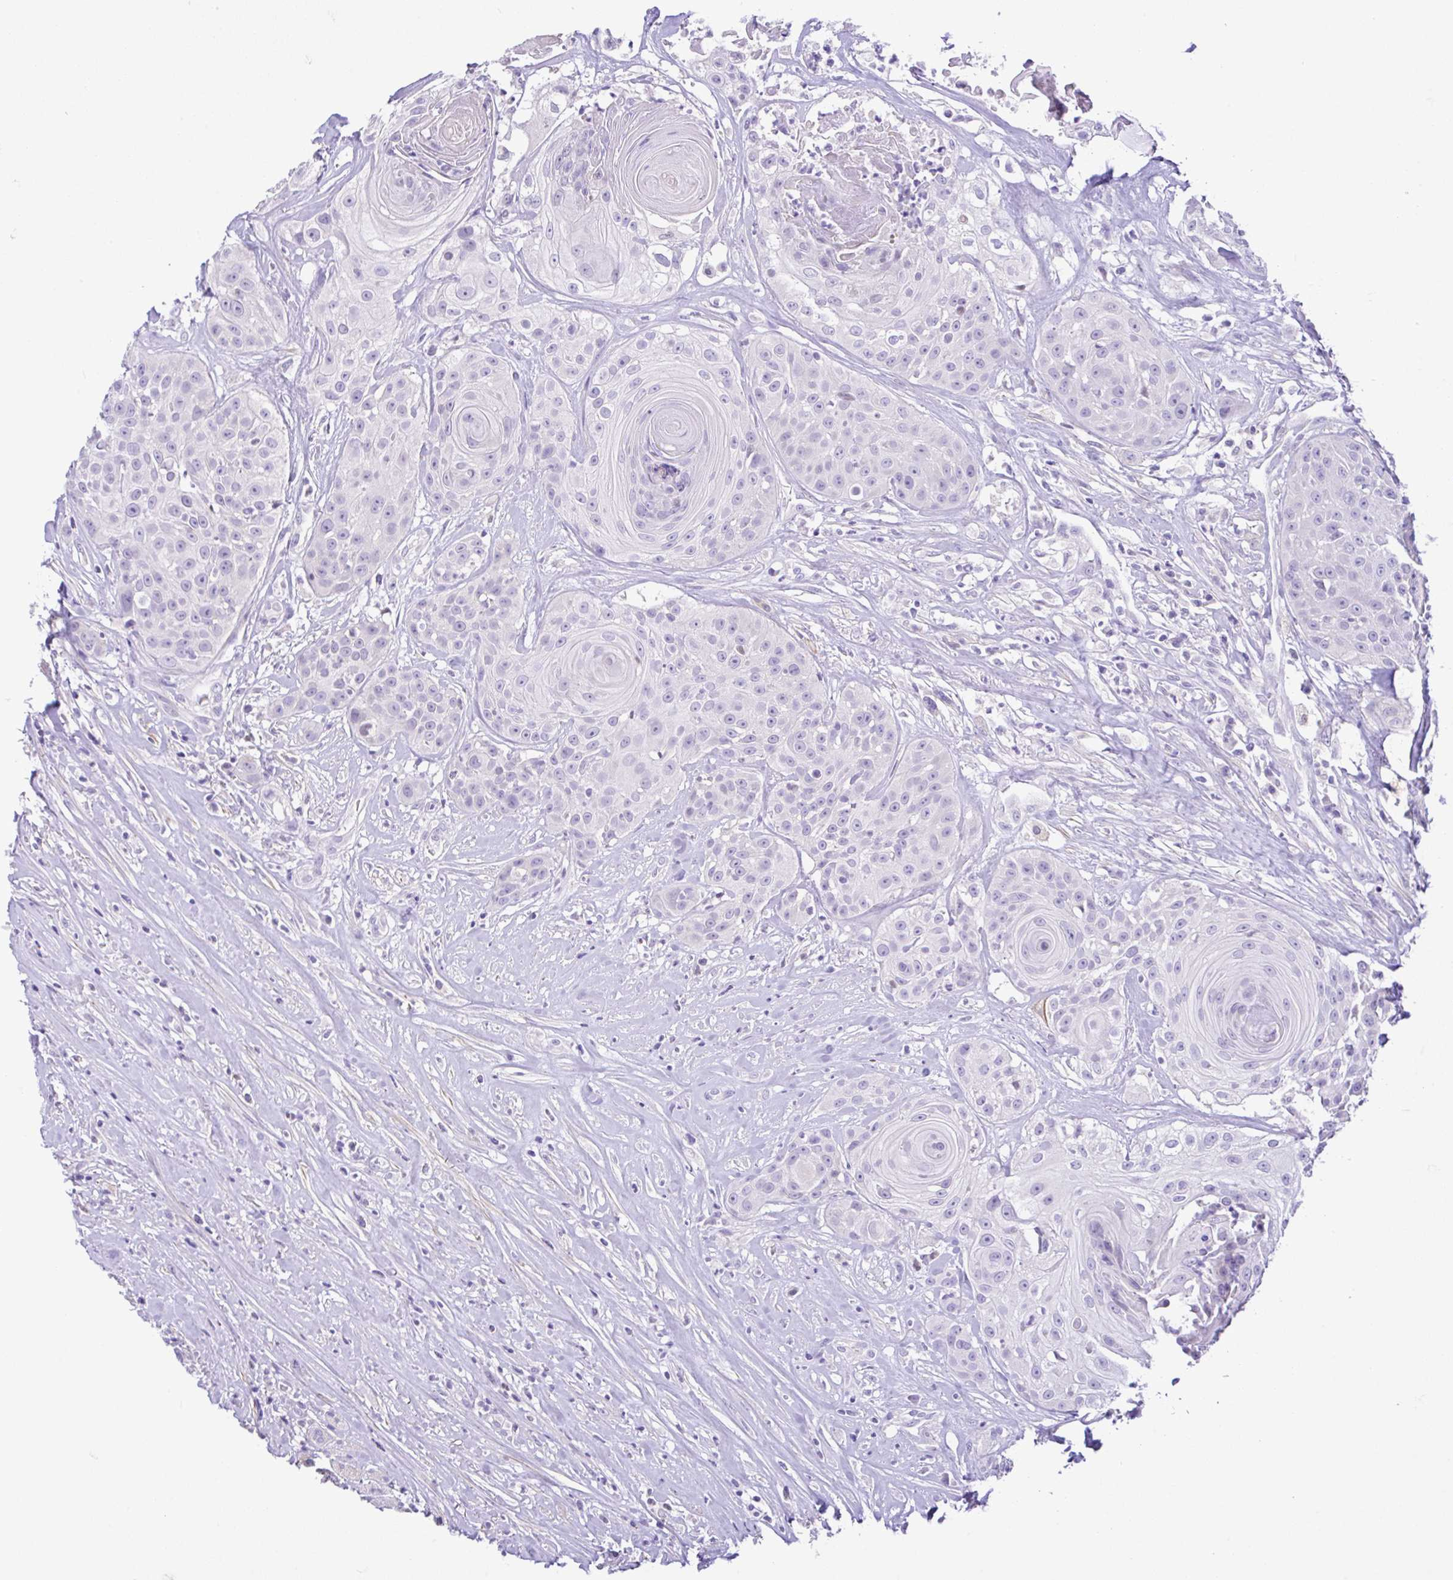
{"staining": {"intensity": "negative", "quantity": "none", "location": "none"}, "tissue": "head and neck cancer", "cell_type": "Tumor cells", "image_type": "cancer", "snomed": [{"axis": "morphology", "description": "Squamous cell carcinoma, NOS"}, {"axis": "topography", "description": "Head-Neck"}], "caption": "This photomicrograph is of head and neck cancer stained with immunohistochemistry to label a protein in brown with the nuclei are counter-stained blue. There is no positivity in tumor cells. Nuclei are stained in blue.", "gene": "ANO4", "patient": {"sex": "male", "age": 83}}